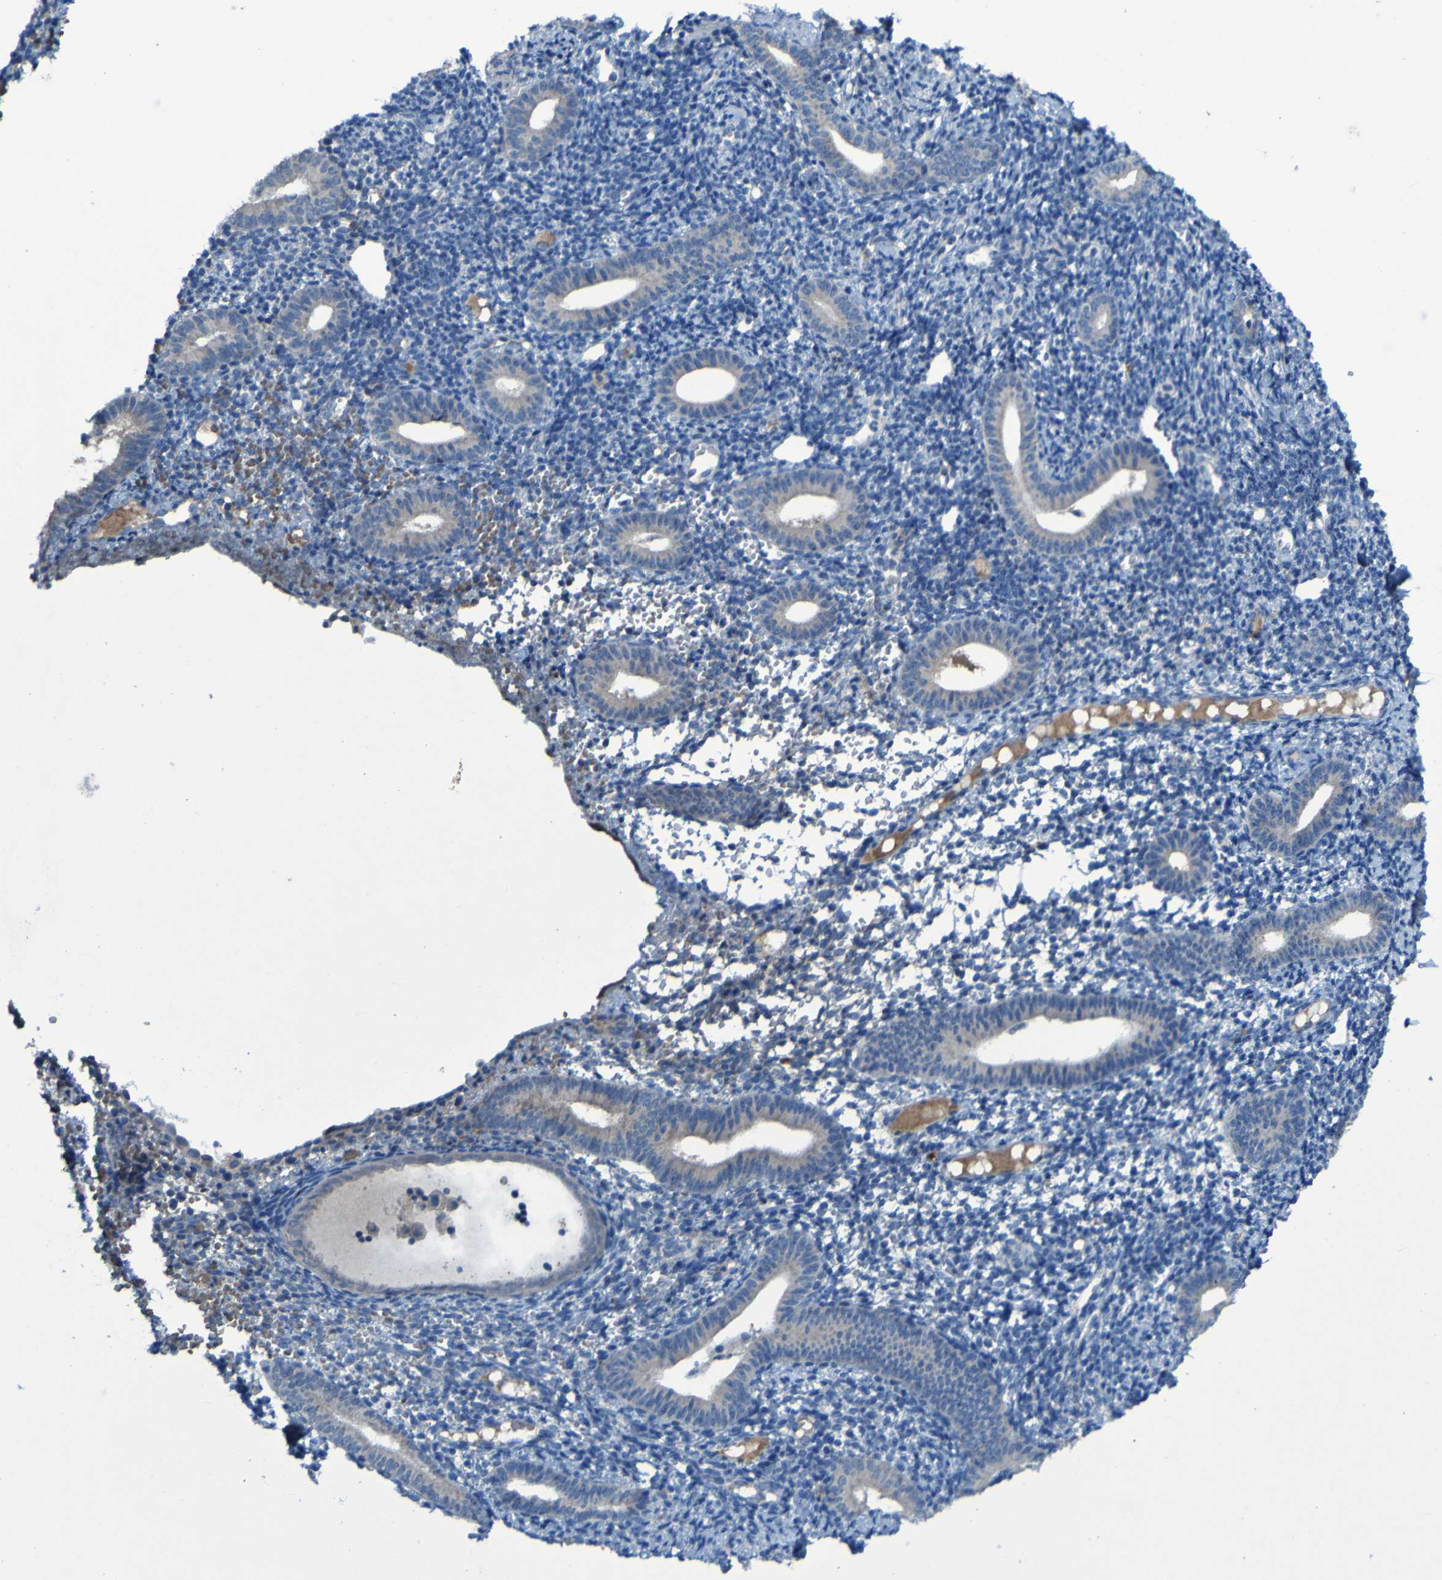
{"staining": {"intensity": "negative", "quantity": "none", "location": "none"}, "tissue": "endometrium", "cell_type": "Cells in endometrial stroma", "image_type": "normal", "snomed": [{"axis": "morphology", "description": "Normal tissue, NOS"}, {"axis": "topography", "description": "Endometrium"}], "caption": "Human endometrium stained for a protein using immunohistochemistry shows no staining in cells in endometrial stroma.", "gene": "SGK2", "patient": {"sex": "female", "age": 50}}